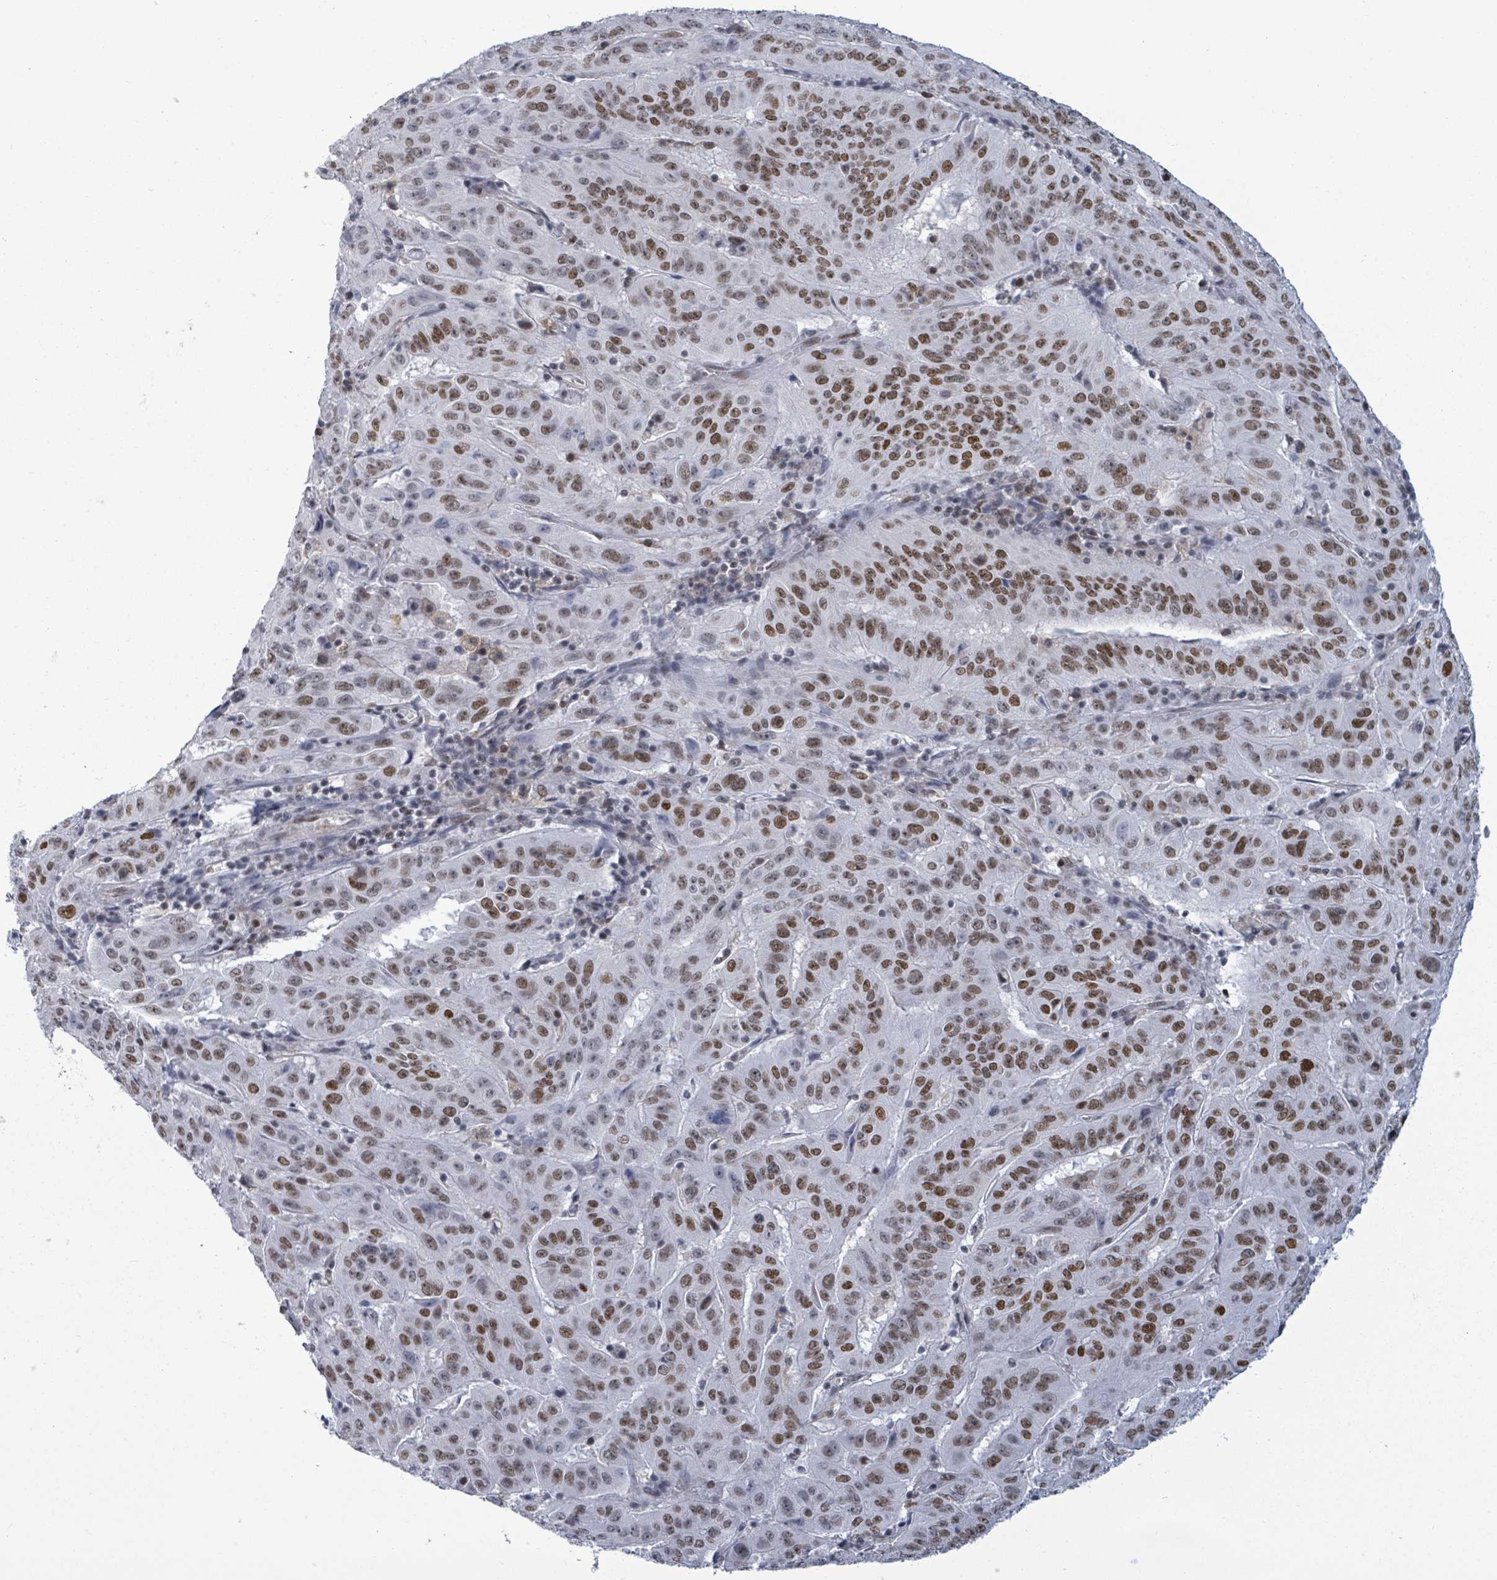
{"staining": {"intensity": "moderate", "quantity": ">75%", "location": "nuclear"}, "tissue": "pancreatic cancer", "cell_type": "Tumor cells", "image_type": "cancer", "snomed": [{"axis": "morphology", "description": "Adenocarcinoma, NOS"}, {"axis": "topography", "description": "Pancreas"}], "caption": "High-power microscopy captured an immunohistochemistry (IHC) micrograph of adenocarcinoma (pancreatic), revealing moderate nuclear staining in approximately >75% of tumor cells.", "gene": "ERCC5", "patient": {"sex": "male", "age": 63}}